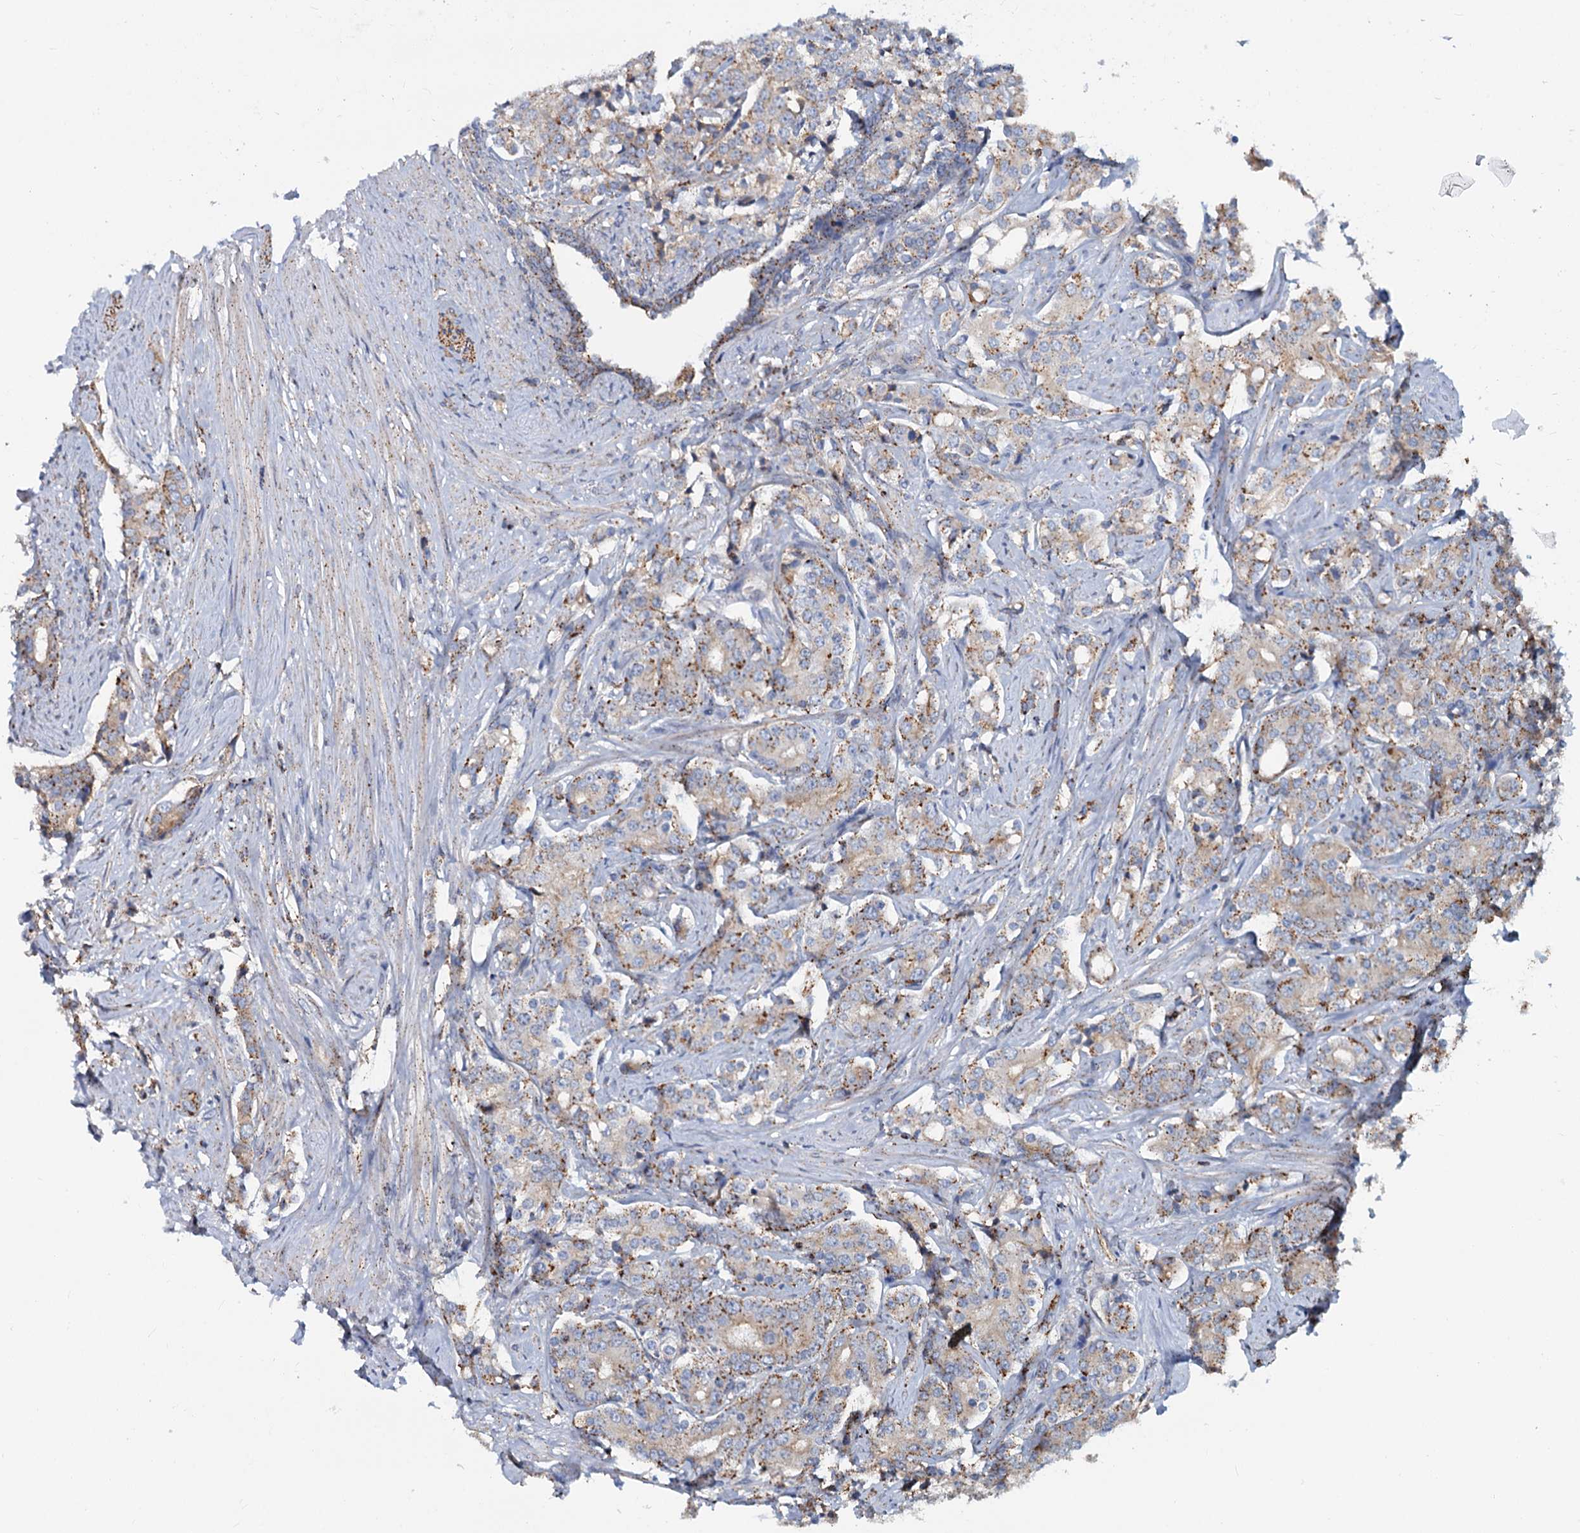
{"staining": {"intensity": "moderate", "quantity": "<25%", "location": "cytoplasmic/membranous"}, "tissue": "prostate cancer", "cell_type": "Tumor cells", "image_type": "cancer", "snomed": [{"axis": "morphology", "description": "Adenocarcinoma, High grade"}, {"axis": "topography", "description": "Prostate"}], "caption": "A brown stain shows moderate cytoplasmic/membranous expression of a protein in human prostate adenocarcinoma (high-grade) tumor cells.", "gene": "PSEN1", "patient": {"sex": "male", "age": 62}}